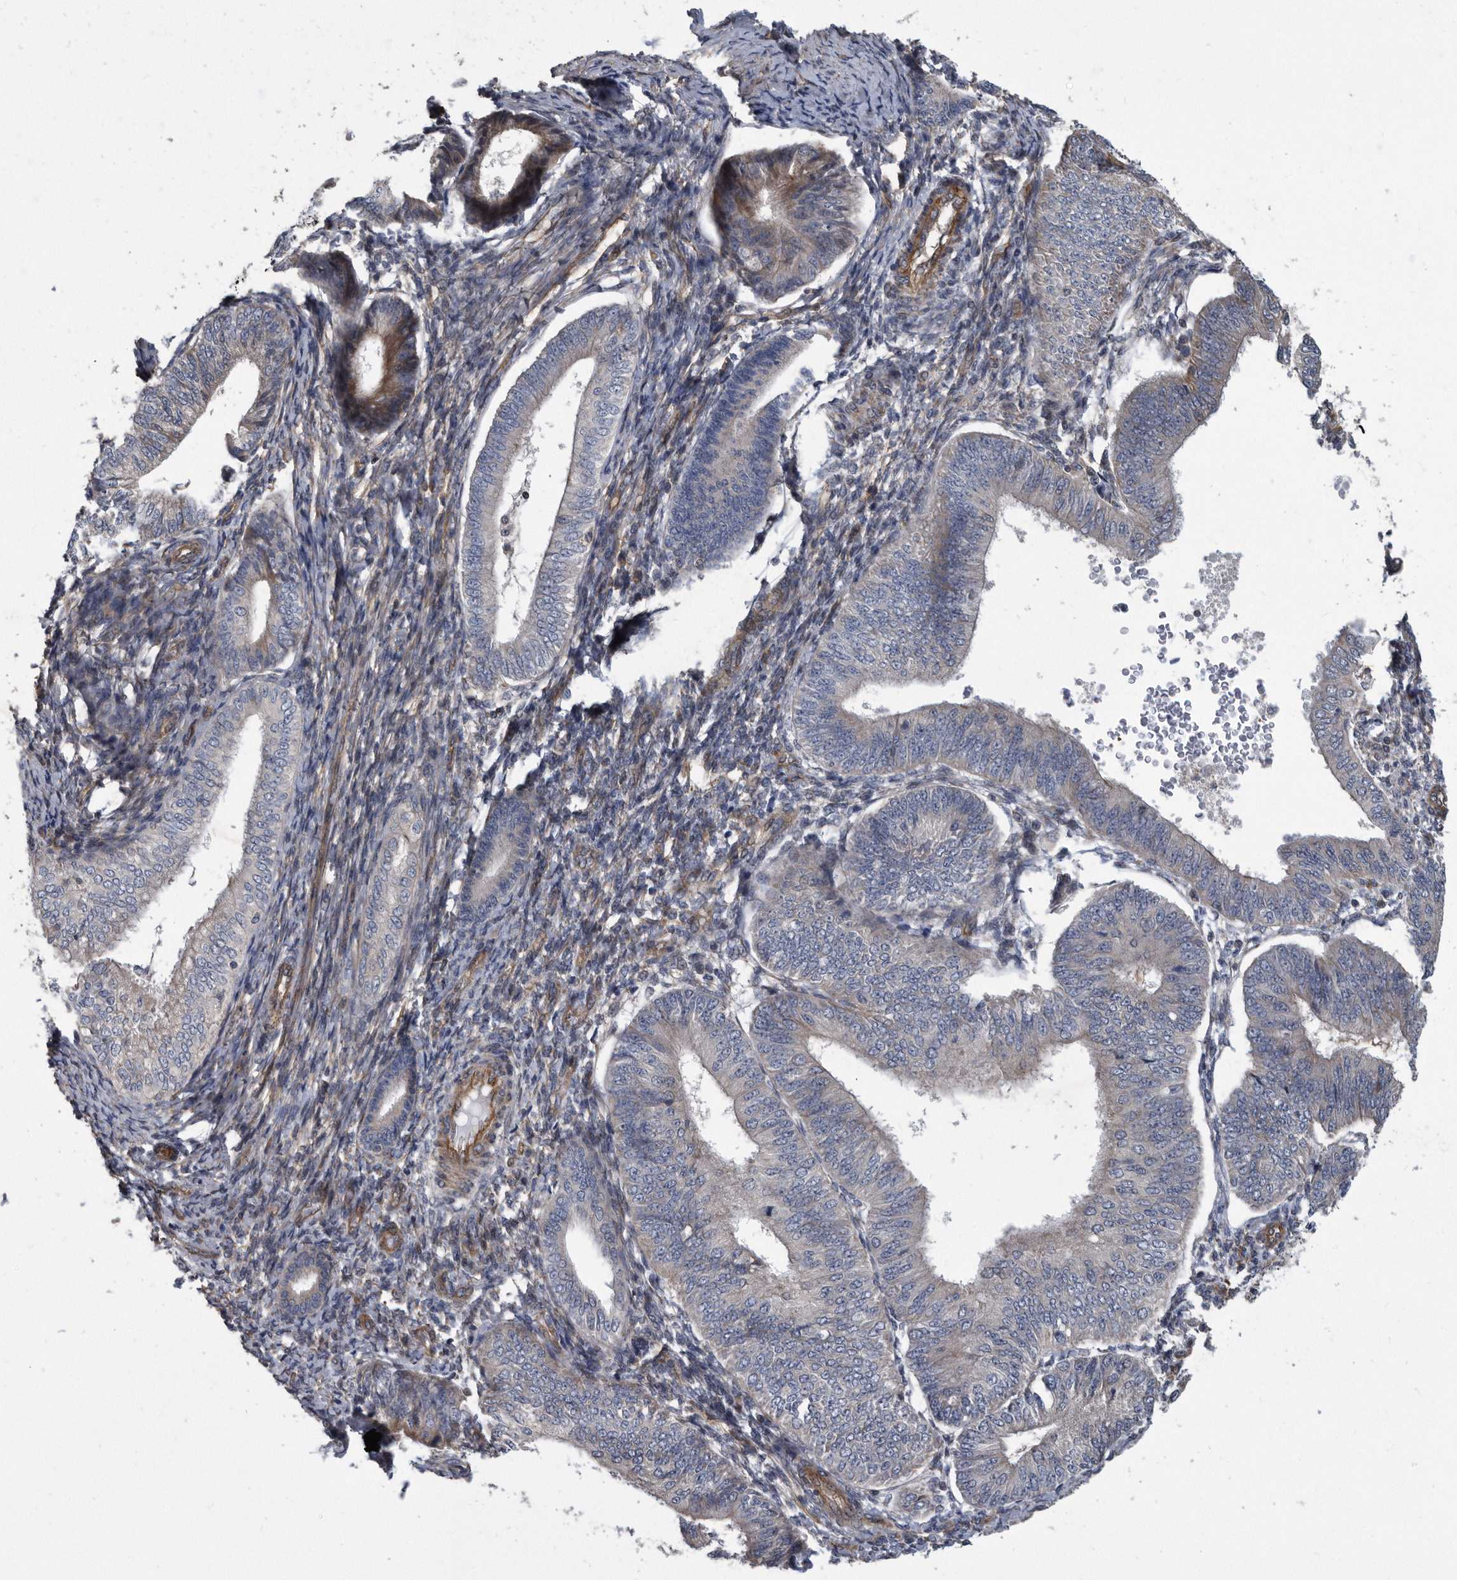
{"staining": {"intensity": "negative", "quantity": "none", "location": "none"}, "tissue": "endometrial cancer", "cell_type": "Tumor cells", "image_type": "cancer", "snomed": [{"axis": "morphology", "description": "Adenocarcinoma, NOS"}, {"axis": "topography", "description": "Endometrium"}], "caption": "This is a micrograph of IHC staining of endometrial cancer (adenocarcinoma), which shows no staining in tumor cells.", "gene": "ARMCX1", "patient": {"sex": "female", "age": 58}}